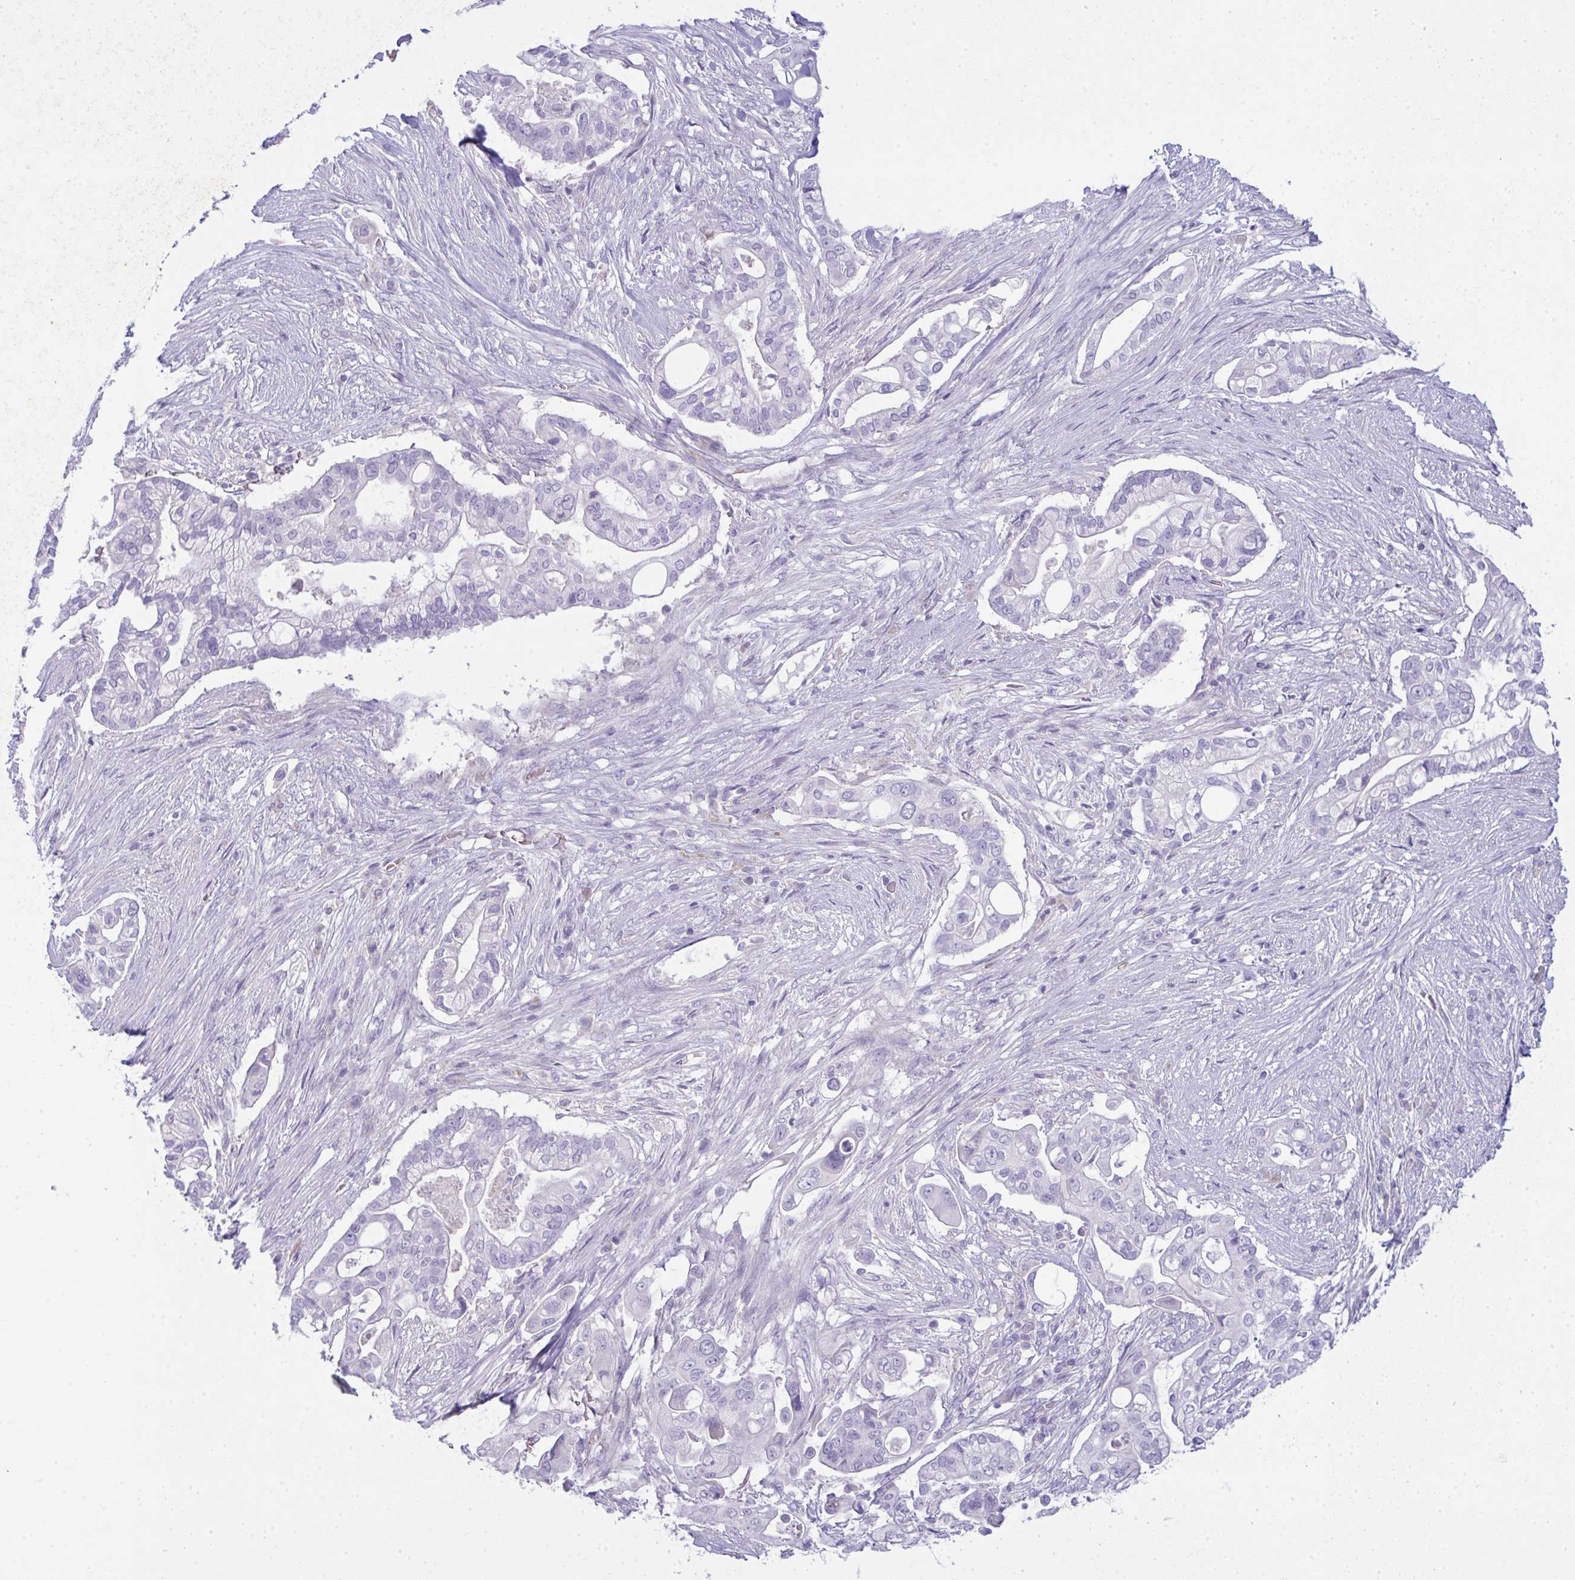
{"staining": {"intensity": "negative", "quantity": "none", "location": "none"}, "tissue": "pancreatic cancer", "cell_type": "Tumor cells", "image_type": "cancer", "snomed": [{"axis": "morphology", "description": "Adenocarcinoma, NOS"}, {"axis": "topography", "description": "Pancreas"}], "caption": "Adenocarcinoma (pancreatic) was stained to show a protein in brown. There is no significant expression in tumor cells.", "gene": "SPTB", "patient": {"sex": "female", "age": 69}}